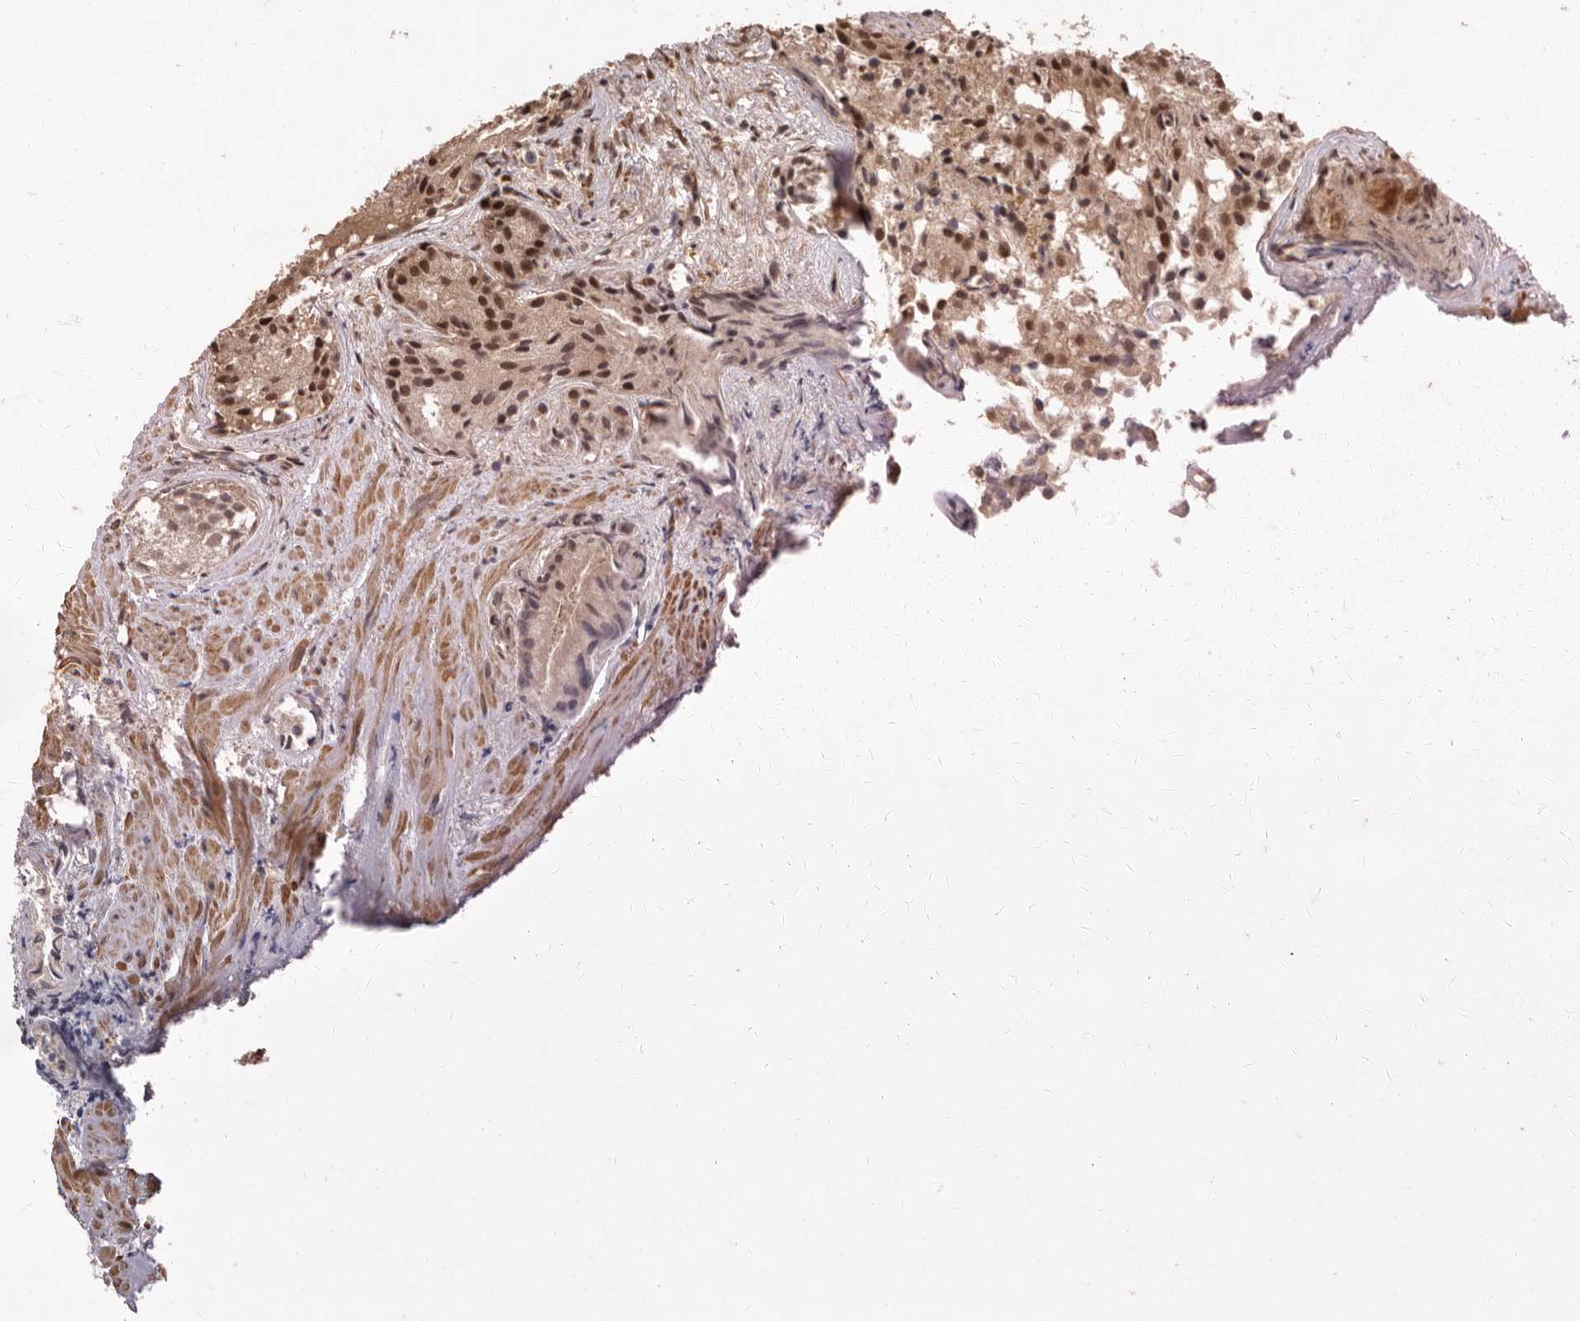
{"staining": {"intensity": "moderate", "quantity": ">75%", "location": "cytoplasmic/membranous,nuclear"}, "tissue": "prostate cancer", "cell_type": "Tumor cells", "image_type": "cancer", "snomed": [{"axis": "morphology", "description": "Adenocarcinoma, Low grade"}, {"axis": "topography", "description": "Prostate"}], "caption": "High-magnification brightfield microscopy of prostate cancer (adenocarcinoma (low-grade)) stained with DAB (brown) and counterstained with hematoxylin (blue). tumor cells exhibit moderate cytoplasmic/membranous and nuclear staining is appreciated in about>75% of cells.", "gene": "LRGUK", "patient": {"sex": "male", "age": 88}}